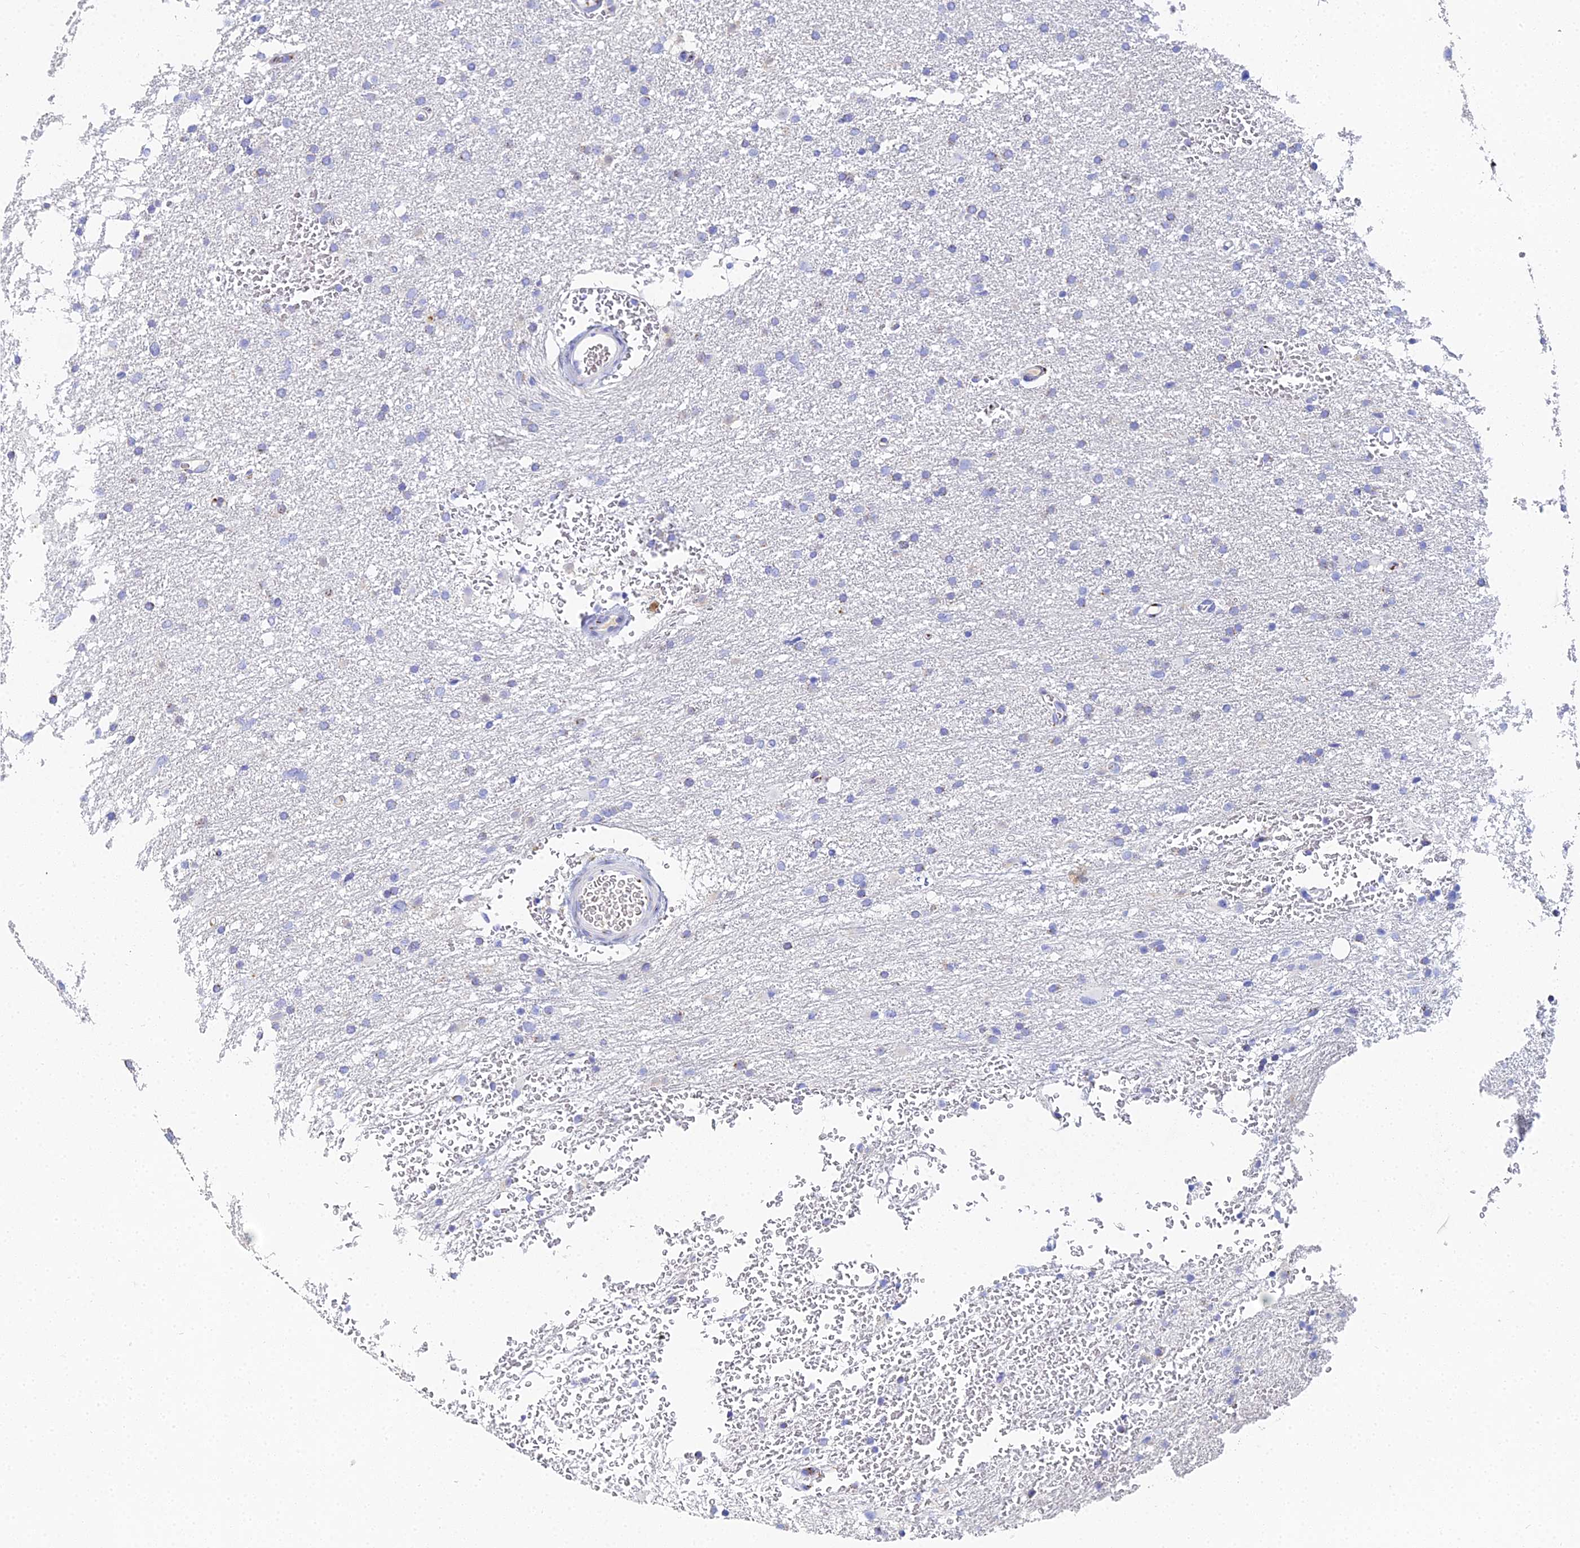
{"staining": {"intensity": "negative", "quantity": "none", "location": "none"}, "tissue": "glioma", "cell_type": "Tumor cells", "image_type": "cancer", "snomed": [{"axis": "morphology", "description": "Glioma, malignant, High grade"}, {"axis": "topography", "description": "Cerebral cortex"}], "caption": "An image of human glioma is negative for staining in tumor cells.", "gene": "ENSG00000268674", "patient": {"sex": "female", "age": 36}}